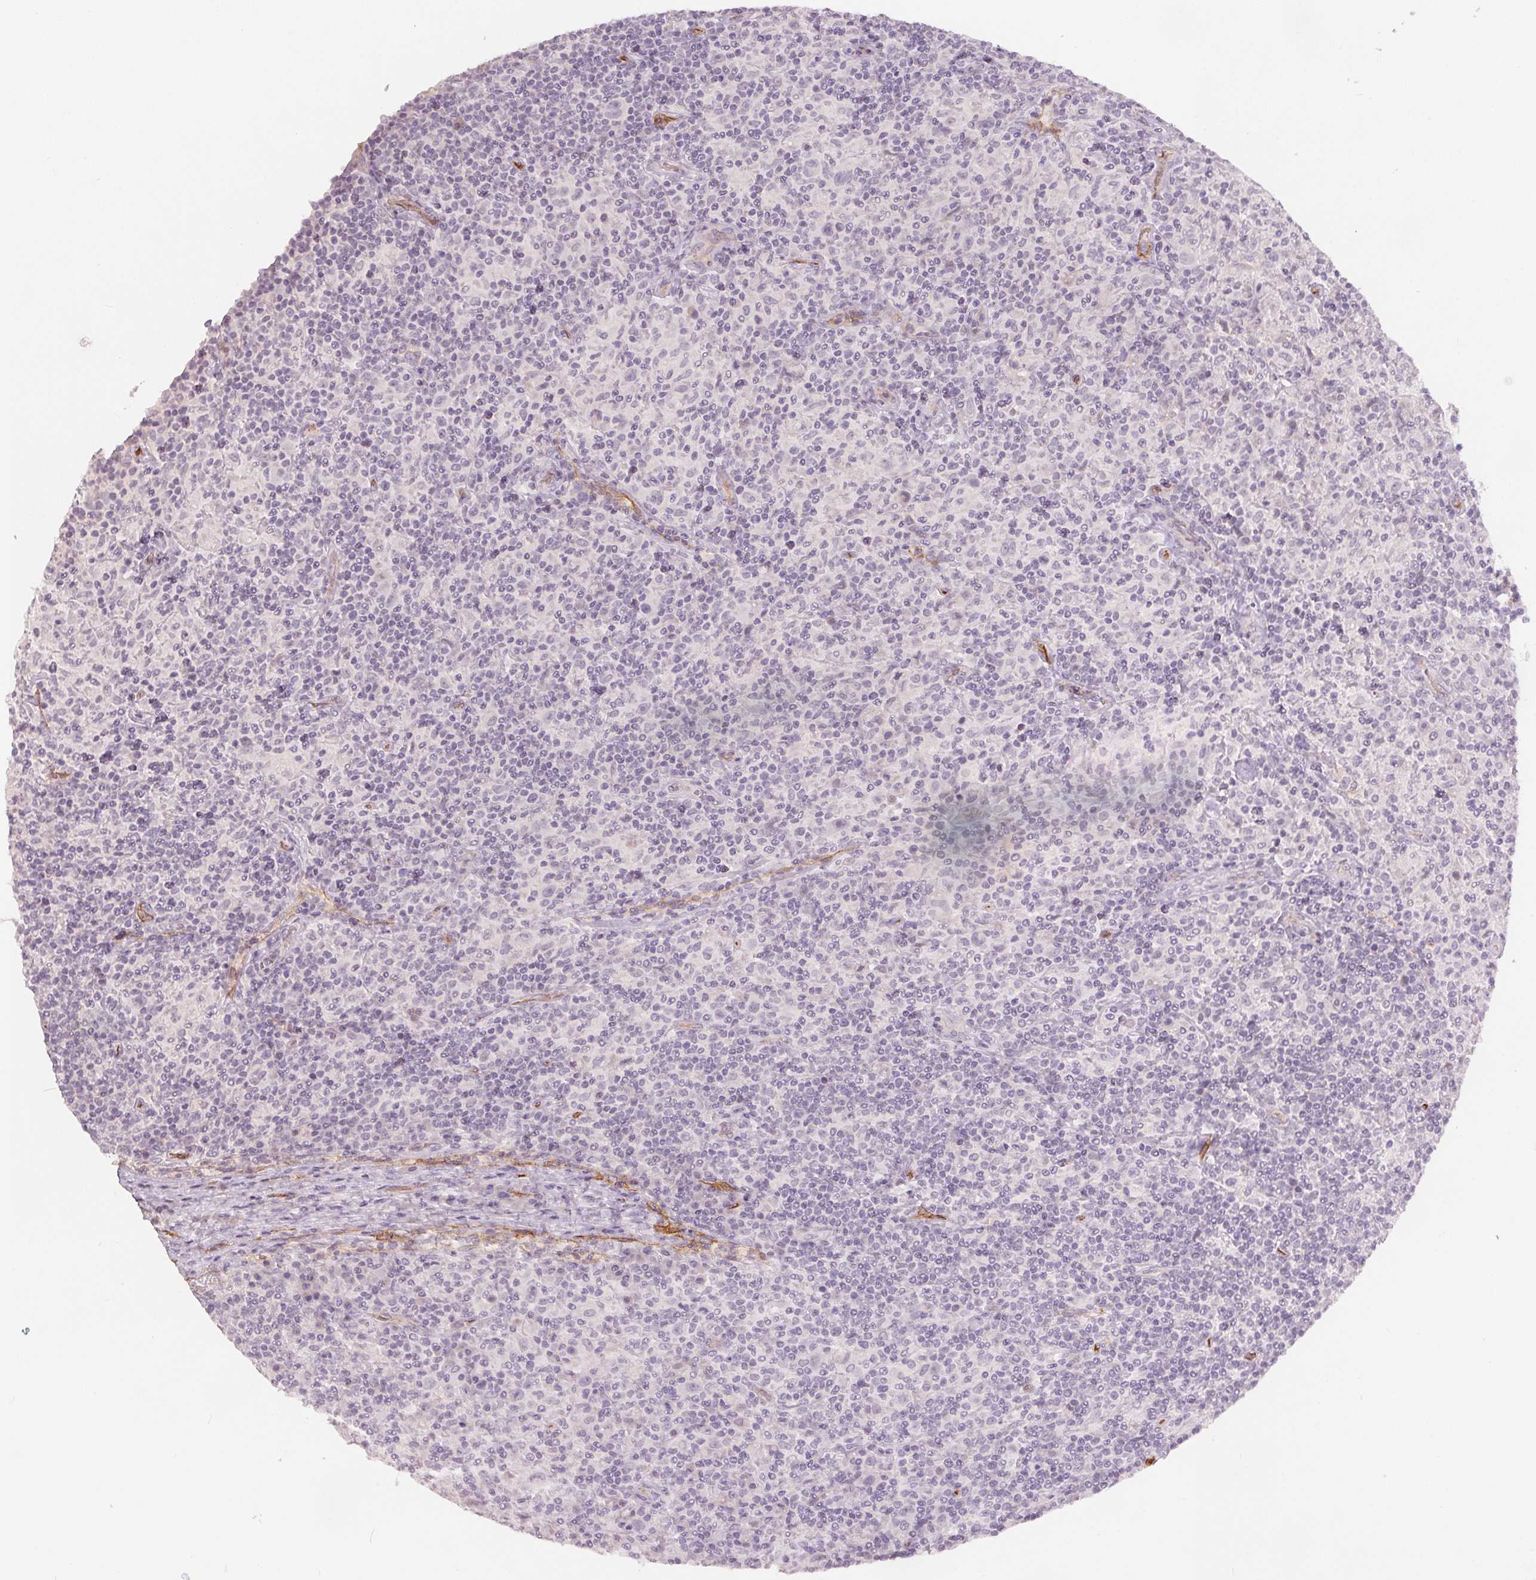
{"staining": {"intensity": "negative", "quantity": "none", "location": "none"}, "tissue": "lymphoma", "cell_type": "Tumor cells", "image_type": "cancer", "snomed": [{"axis": "morphology", "description": "Hodgkin's disease, NOS"}, {"axis": "topography", "description": "Lymph node"}], "caption": "This photomicrograph is of lymphoma stained with immunohistochemistry to label a protein in brown with the nuclei are counter-stained blue. There is no staining in tumor cells. Brightfield microscopy of immunohistochemistry (IHC) stained with DAB (3,3'-diaminobenzidine) (brown) and hematoxylin (blue), captured at high magnification.", "gene": "PODXL", "patient": {"sex": "male", "age": 70}}